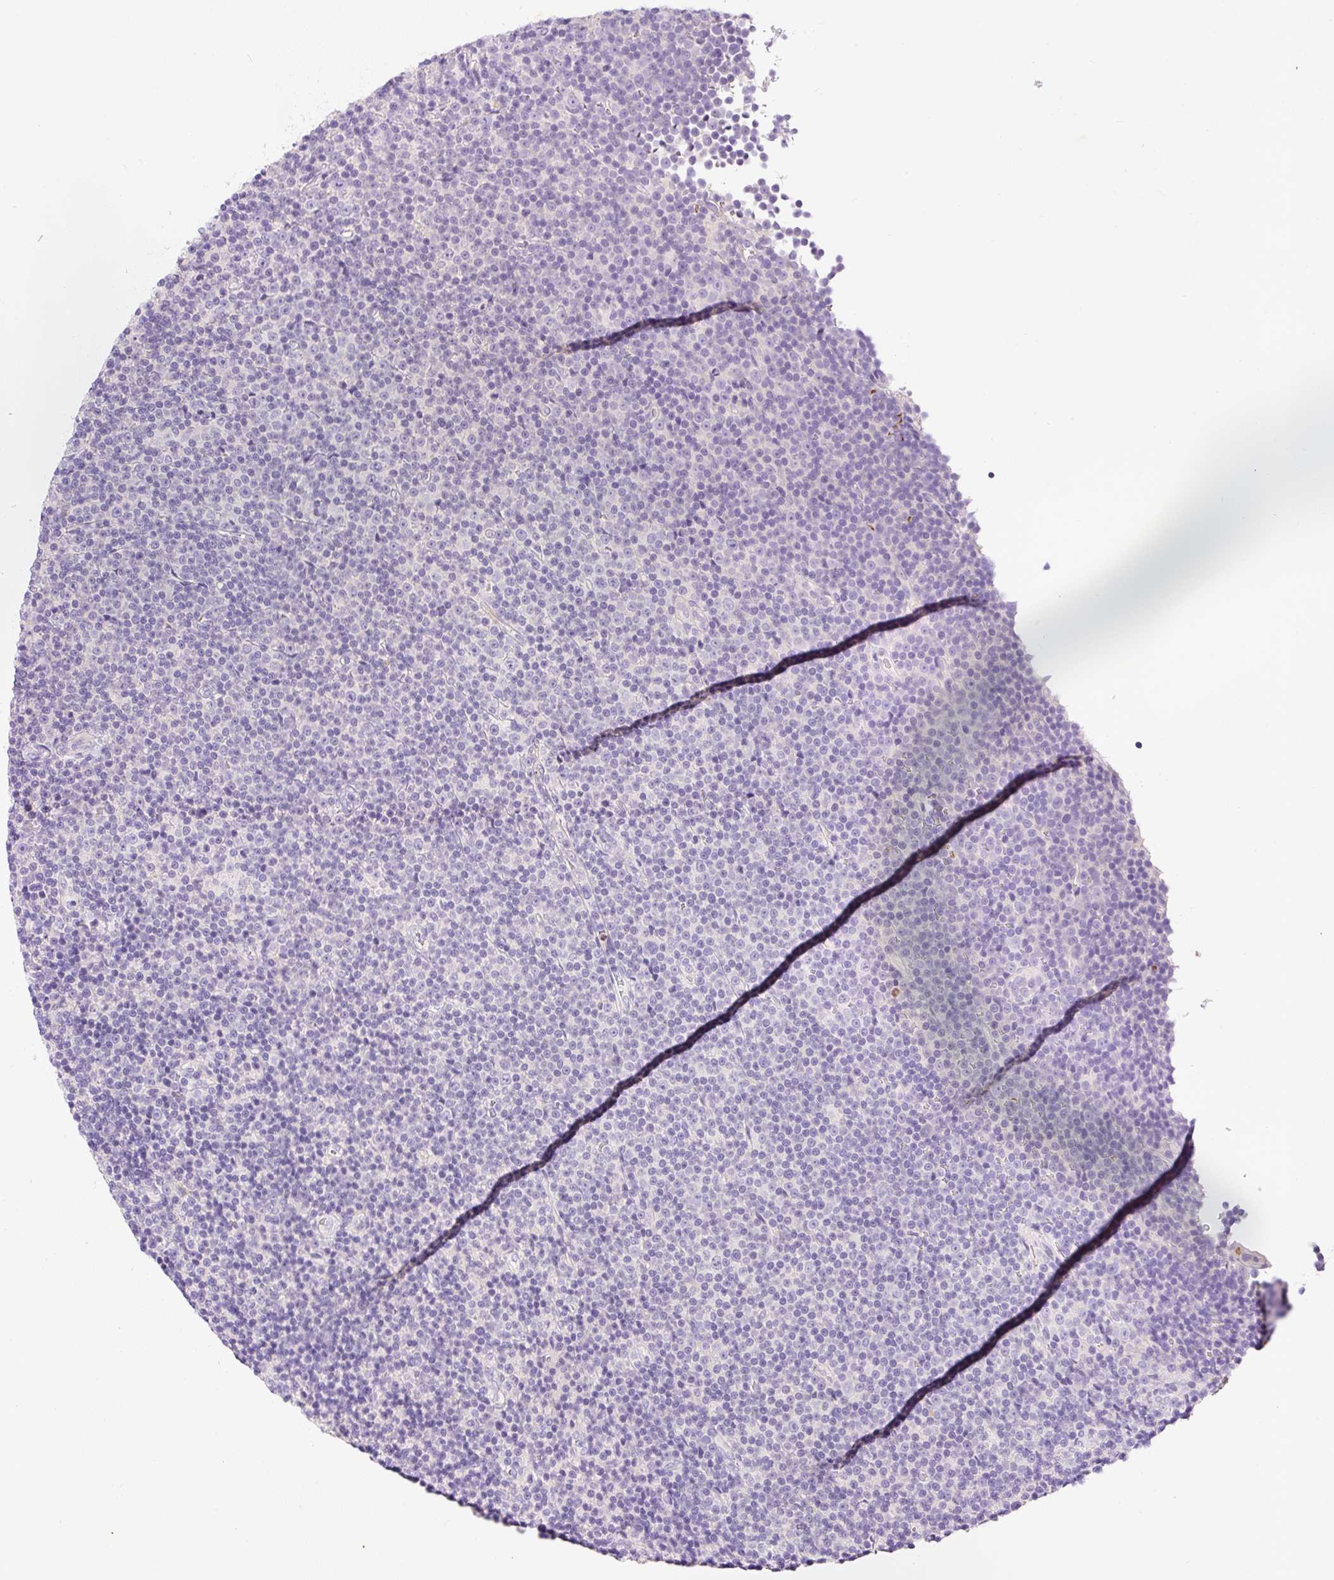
{"staining": {"intensity": "negative", "quantity": "none", "location": "none"}, "tissue": "lymphoma", "cell_type": "Tumor cells", "image_type": "cancer", "snomed": [{"axis": "morphology", "description": "Malignant lymphoma, non-Hodgkin's type, Low grade"}, {"axis": "topography", "description": "Lymph node"}], "caption": "Tumor cells are negative for protein expression in human lymphoma. (Brightfield microscopy of DAB (3,3'-diaminobenzidine) immunohistochemistry at high magnification).", "gene": "LHFPL5", "patient": {"sex": "female", "age": 67}}